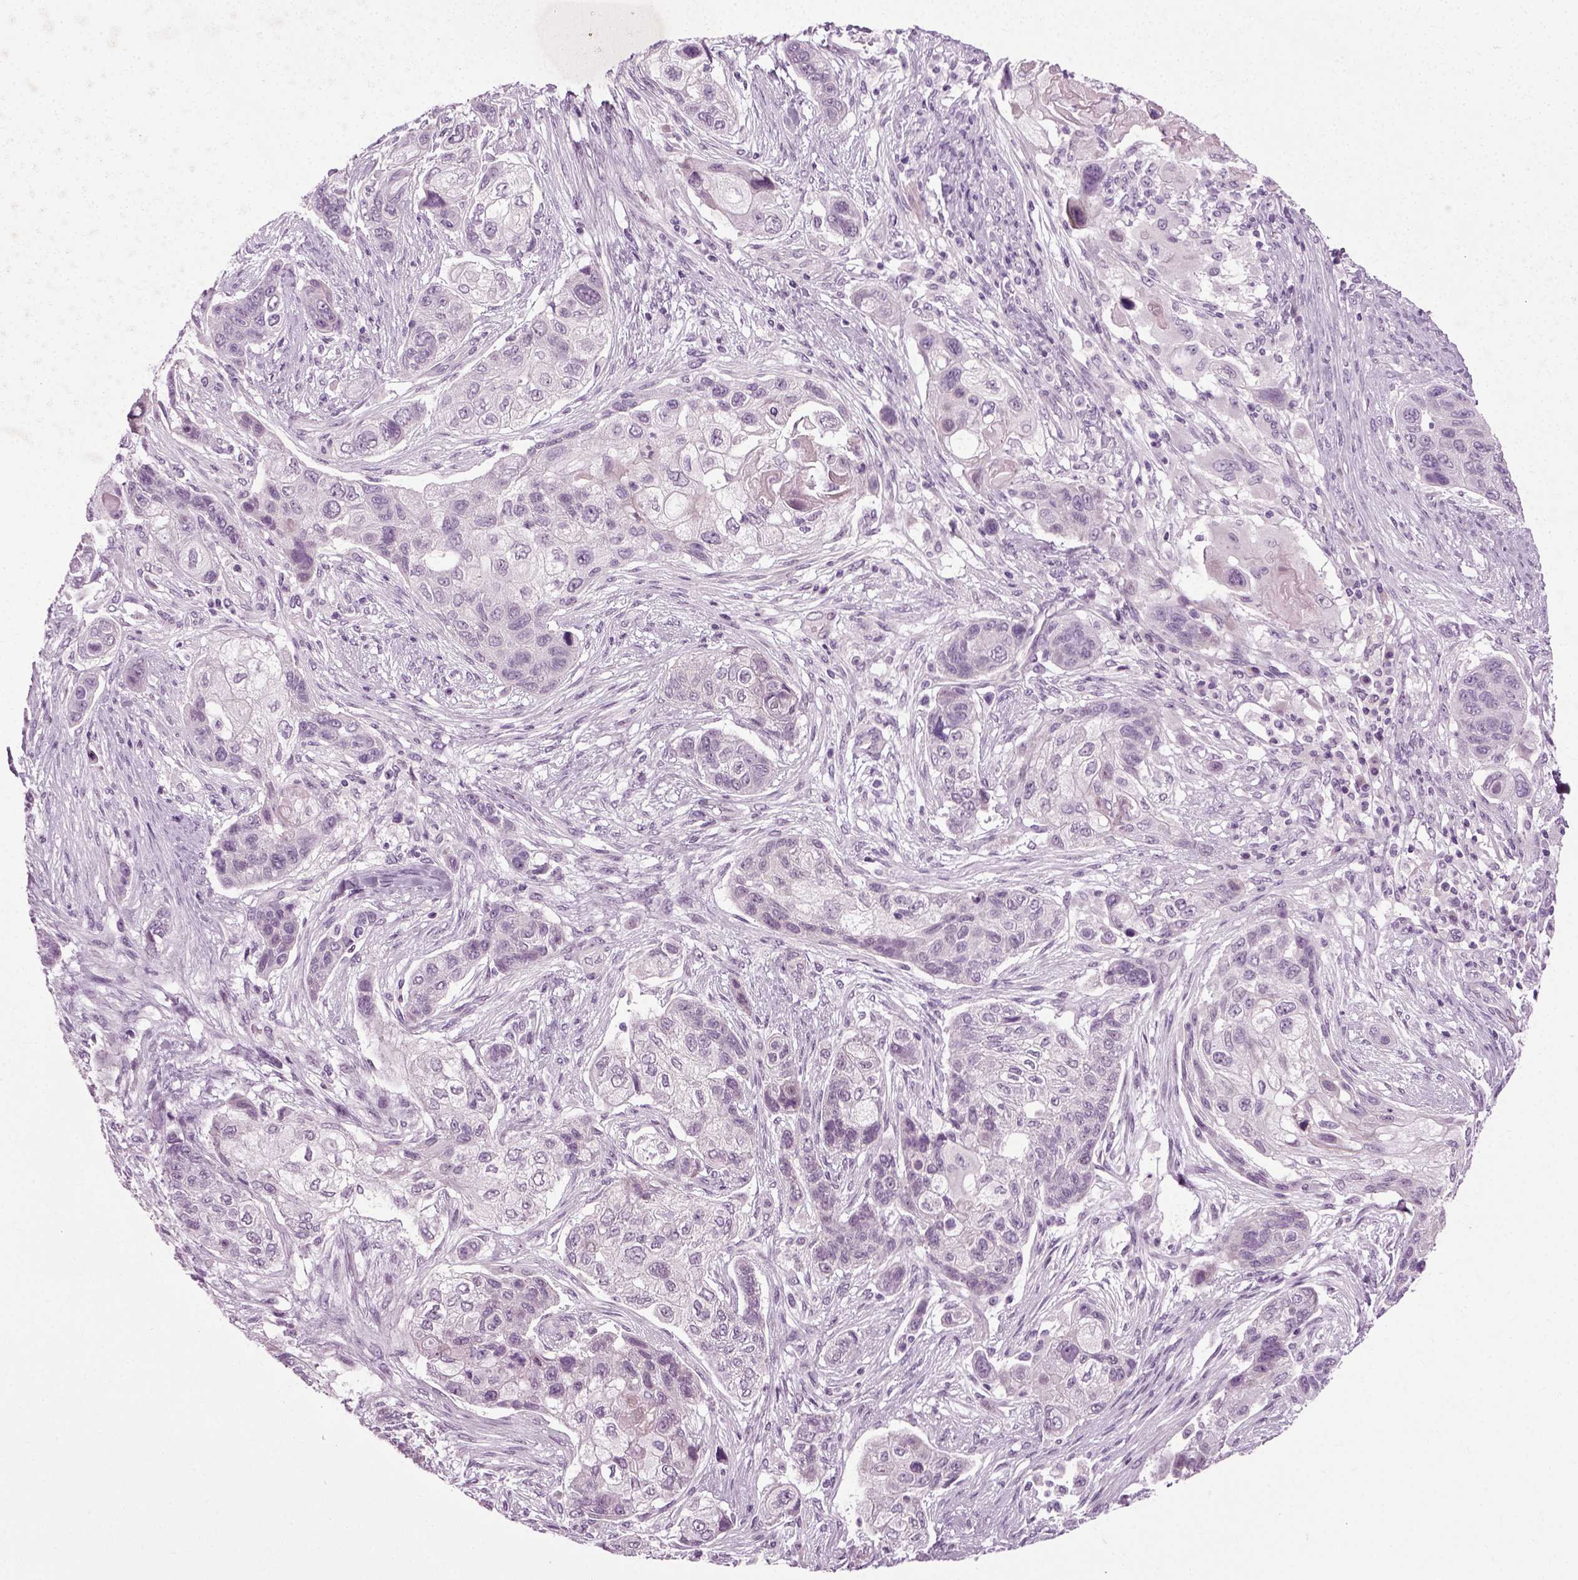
{"staining": {"intensity": "negative", "quantity": "none", "location": "none"}, "tissue": "lung cancer", "cell_type": "Tumor cells", "image_type": "cancer", "snomed": [{"axis": "morphology", "description": "Squamous cell carcinoma, NOS"}, {"axis": "topography", "description": "Lung"}], "caption": "Lung squamous cell carcinoma was stained to show a protein in brown. There is no significant staining in tumor cells.", "gene": "SCG5", "patient": {"sex": "male", "age": 69}}